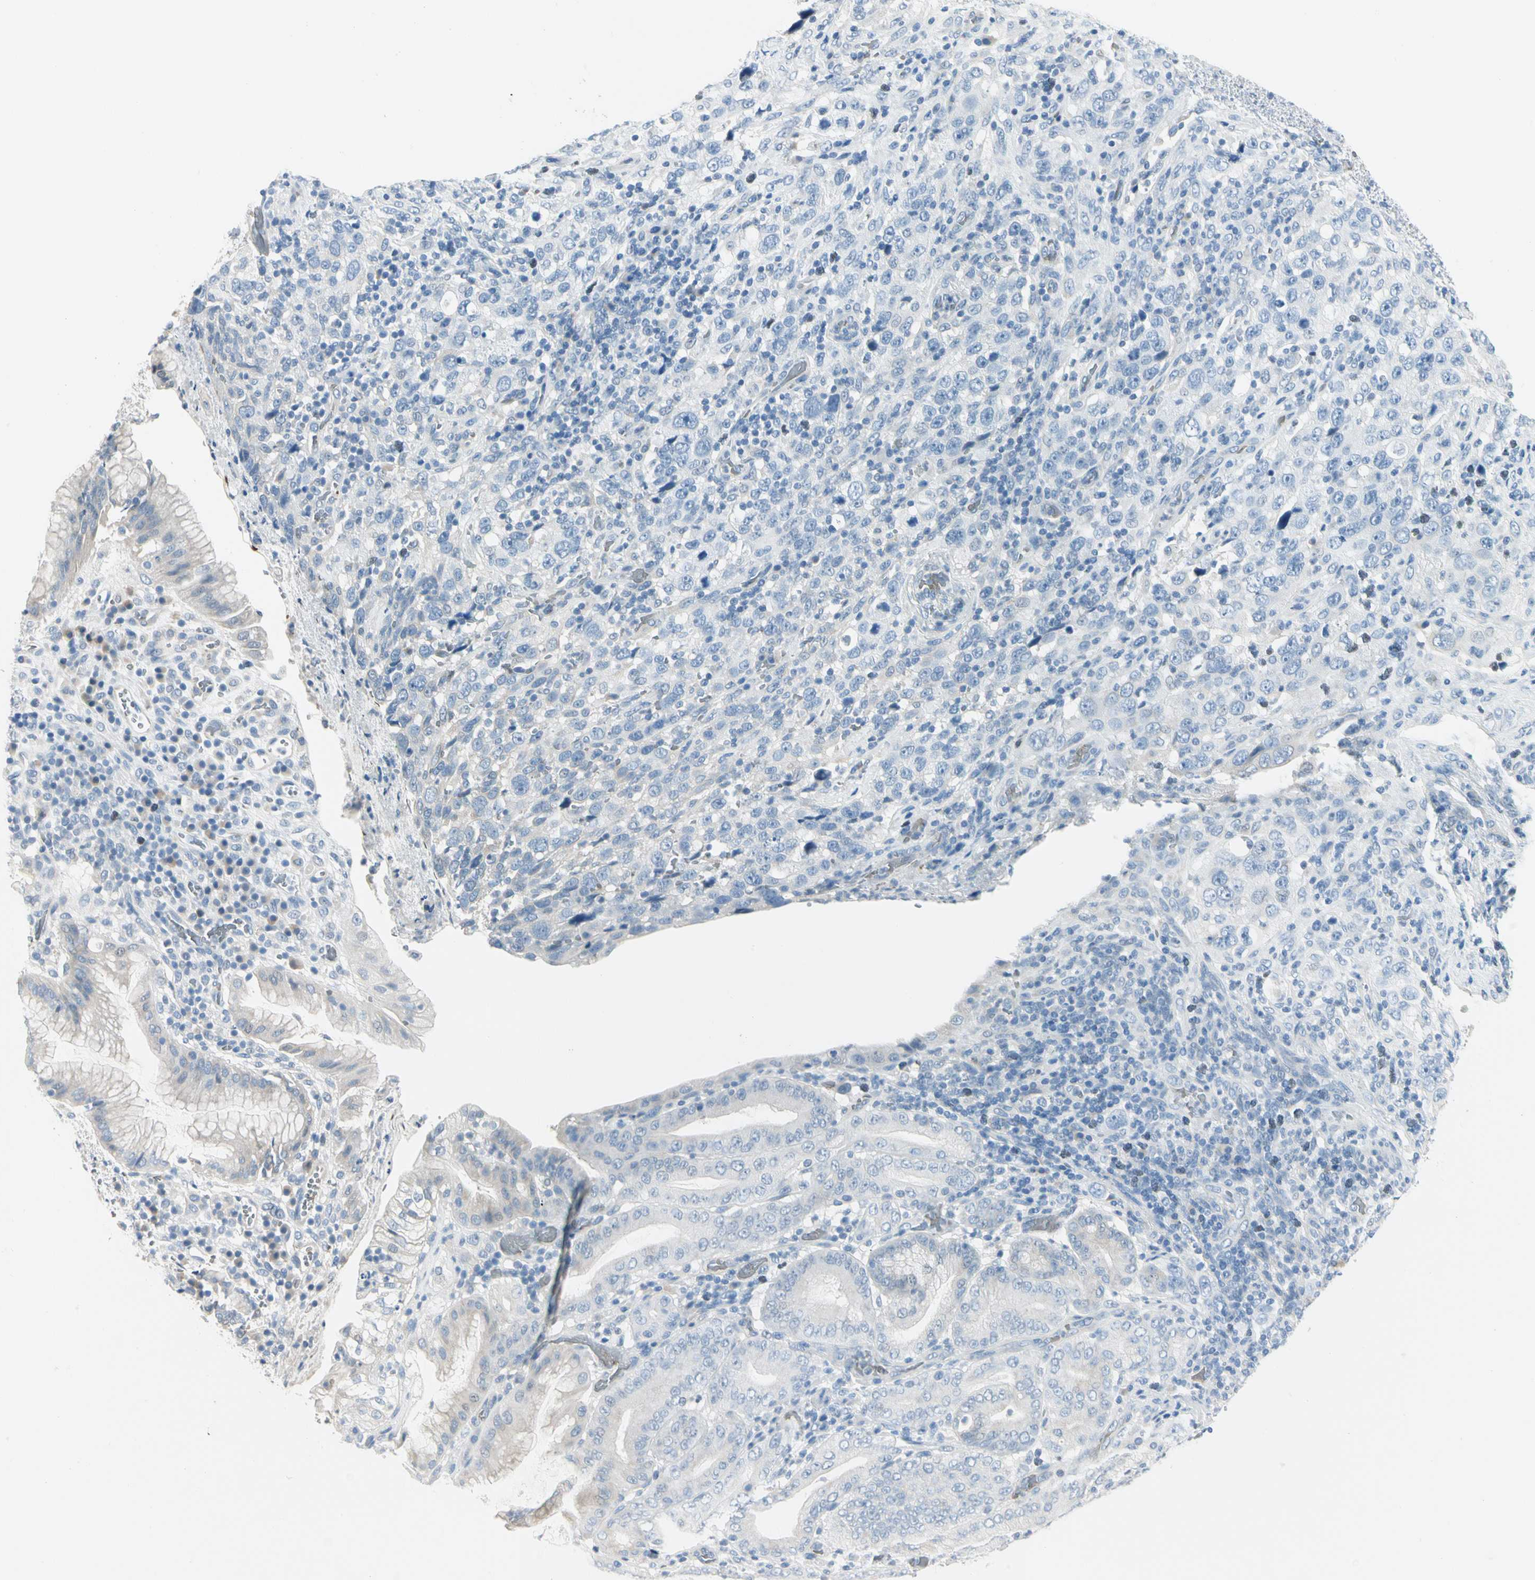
{"staining": {"intensity": "negative", "quantity": "none", "location": "none"}, "tissue": "stomach cancer", "cell_type": "Tumor cells", "image_type": "cancer", "snomed": [{"axis": "morphology", "description": "Normal tissue, NOS"}, {"axis": "morphology", "description": "Adenocarcinoma, NOS"}, {"axis": "topography", "description": "Stomach"}], "caption": "This image is of adenocarcinoma (stomach) stained with IHC to label a protein in brown with the nuclei are counter-stained blue. There is no positivity in tumor cells.", "gene": "CA1", "patient": {"sex": "male", "age": 48}}